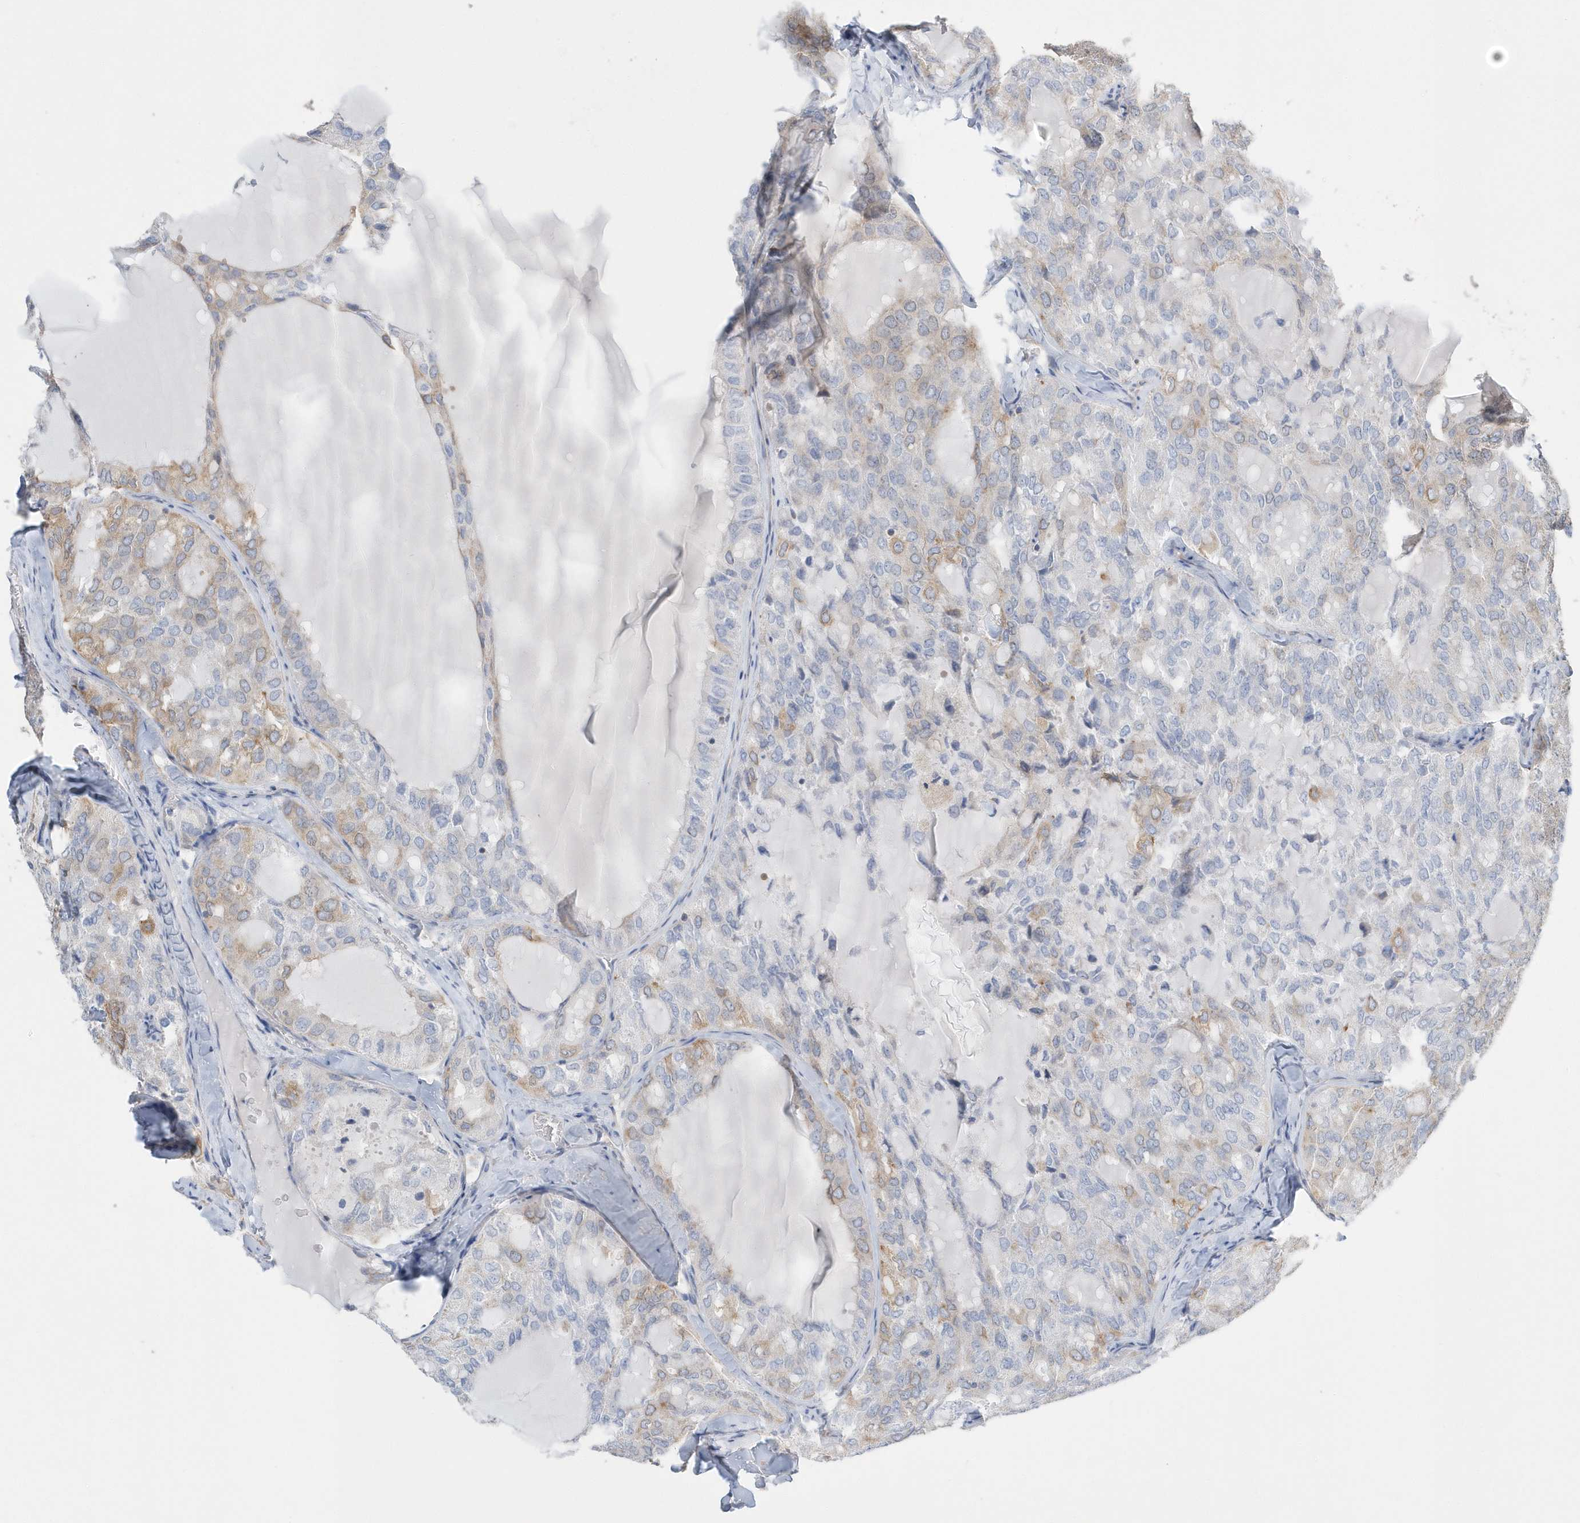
{"staining": {"intensity": "moderate", "quantity": "25%-75%", "location": "cytoplasmic/membranous"}, "tissue": "thyroid cancer", "cell_type": "Tumor cells", "image_type": "cancer", "snomed": [{"axis": "morphology", "description": "Follicular adenoma carcinoma, NOS"}, {"axis": "topography", "description": "Thyroid gland"}], "caption": "Brown immunohistochemical staining in human thyroid cancer shows moderate cytoplasmic/membranous expression in about 25%-75% of tumor cells.", "gene": "SPATA5", "patient": {"sex": "male", "age": 75}}